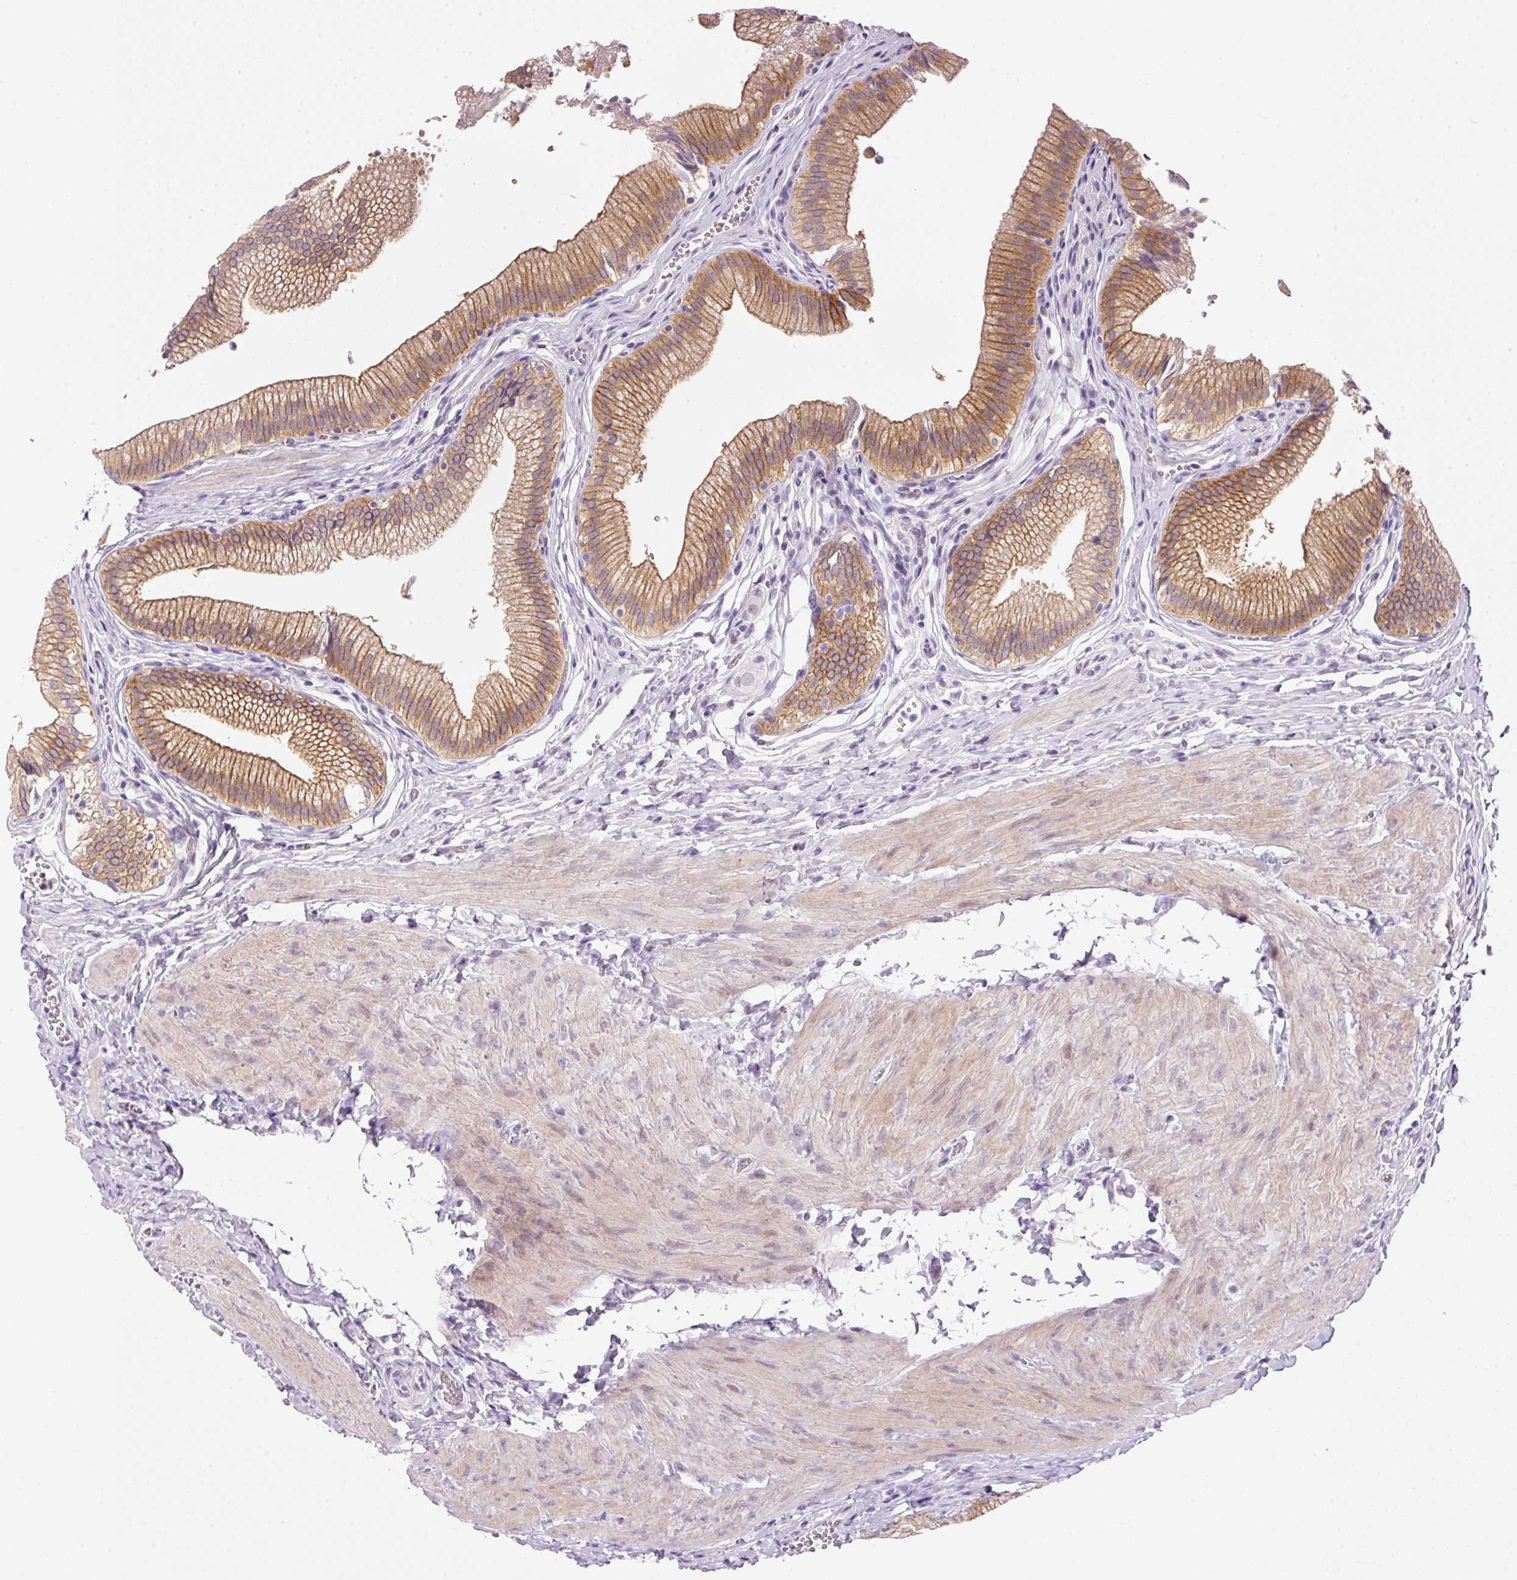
{"staining": {"intensity": "moderate", "quantity": ">75%", "location": "cytoplasmic/membranous"}, "tissue": "gallbladder", "cell_type": "Glandular cells", "image_type": "normal", "snomed": [{"axis": "morphology", "description": "Normal tissue, NOS"}, {"axis": "topography", "description": "Gallbladder"}, {"axis": "topography", "description": "Peripheral nerve tissue"}], "caption": "DAB (3,3'-diaminobenzidine) immunohistochemical staining of benign human gallbladder exhibits moderate cytoplasmic/membranous protein expression in approximately >75% of glandular cells.", "gene": "SRC", "patient": {"sex": "male", "age": 17}}